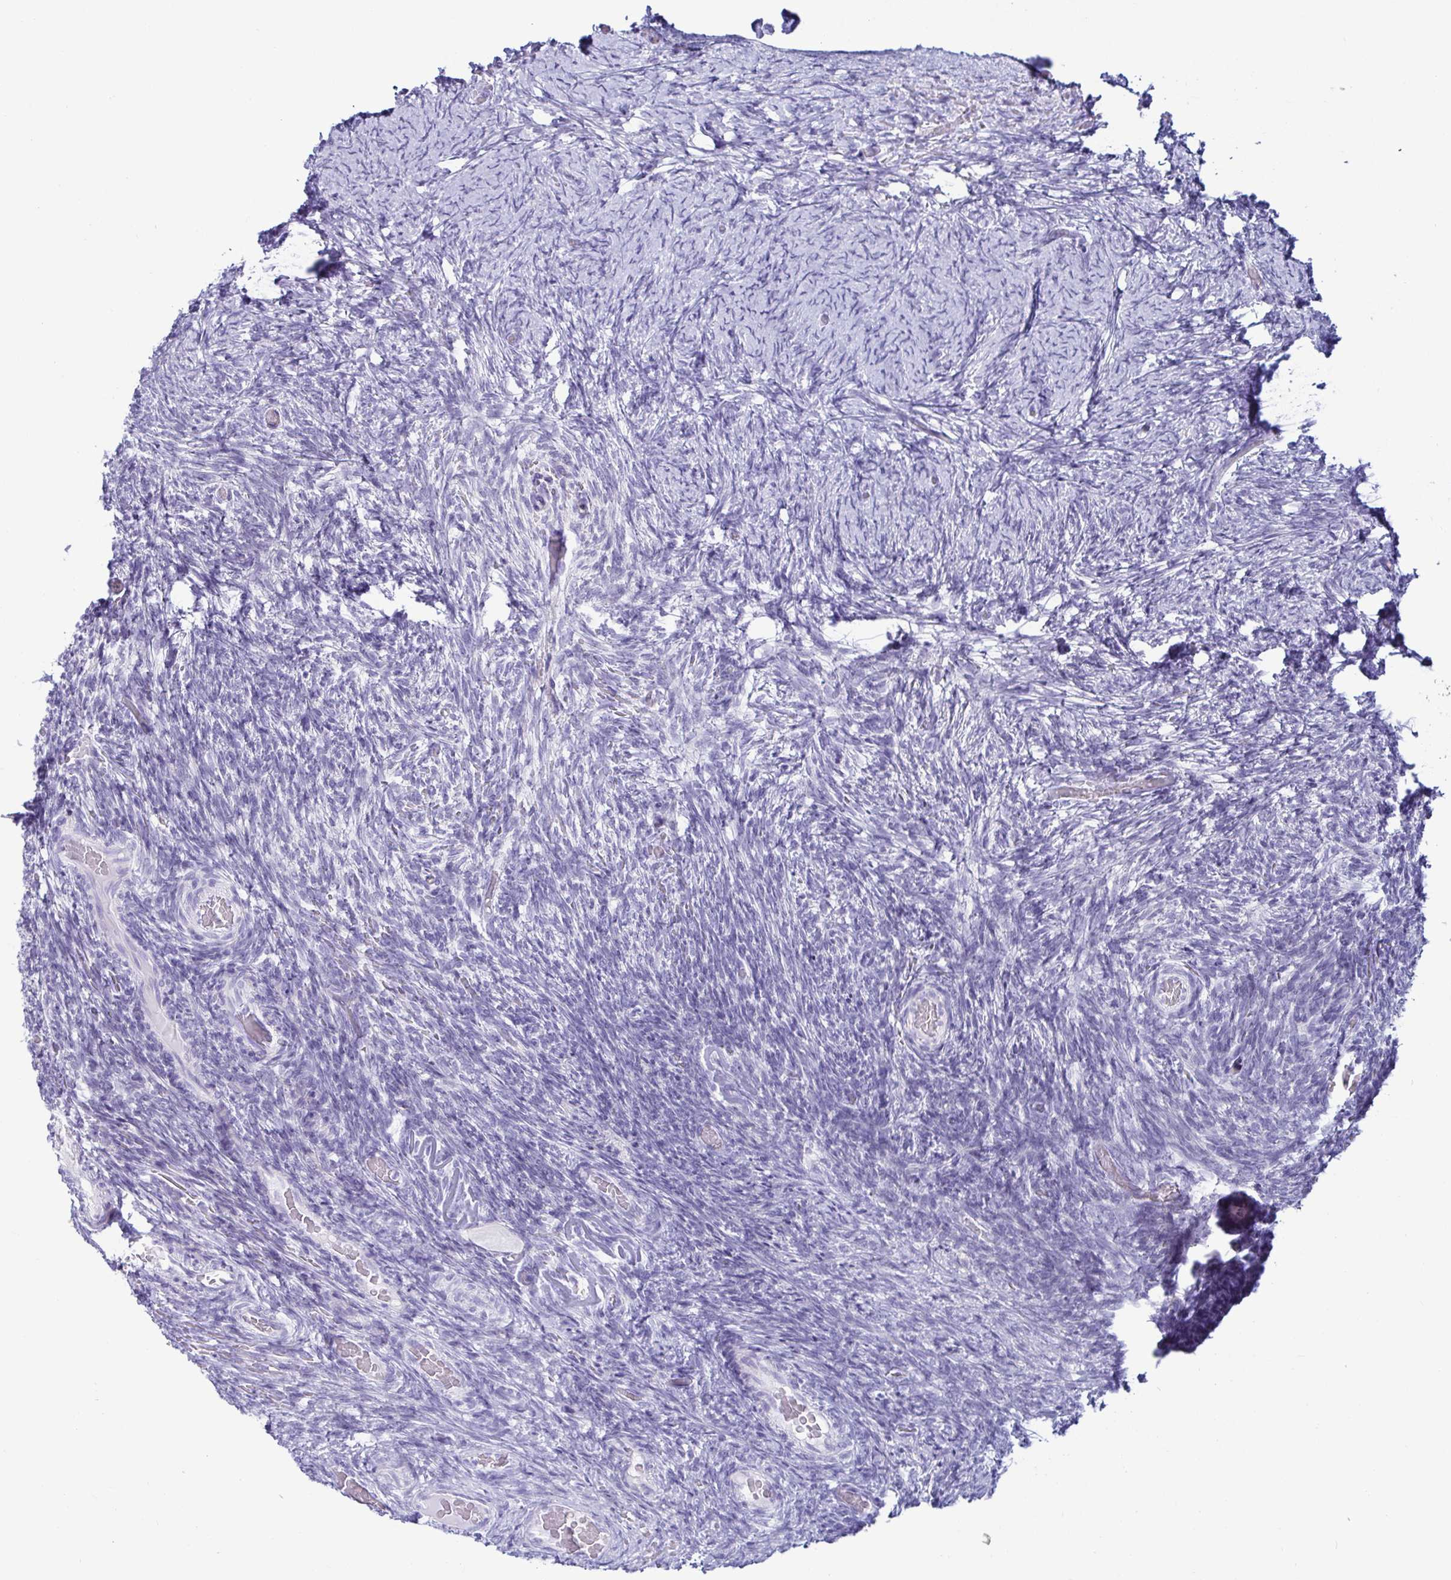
{"staining": {"intensity": "negative", "quantity": "none", "location": "none"}, "tissue": "ovary", "cell_type": "Ovarian stroma cells", "image_type": "normal", "snomed": [{"axis": "morphology", "description": "Normal tissue, NOS"}, {"axis": "topography", "description": "Ovary"}], "caption": "High power microscopy image of an immunohistochemistry (IHC) micrograph of unremarkable ovary, revealing no significant expression in ovarian stroma cells.", "gene": "TFPI2", "patient": {"sex": "female", "age": 34}}